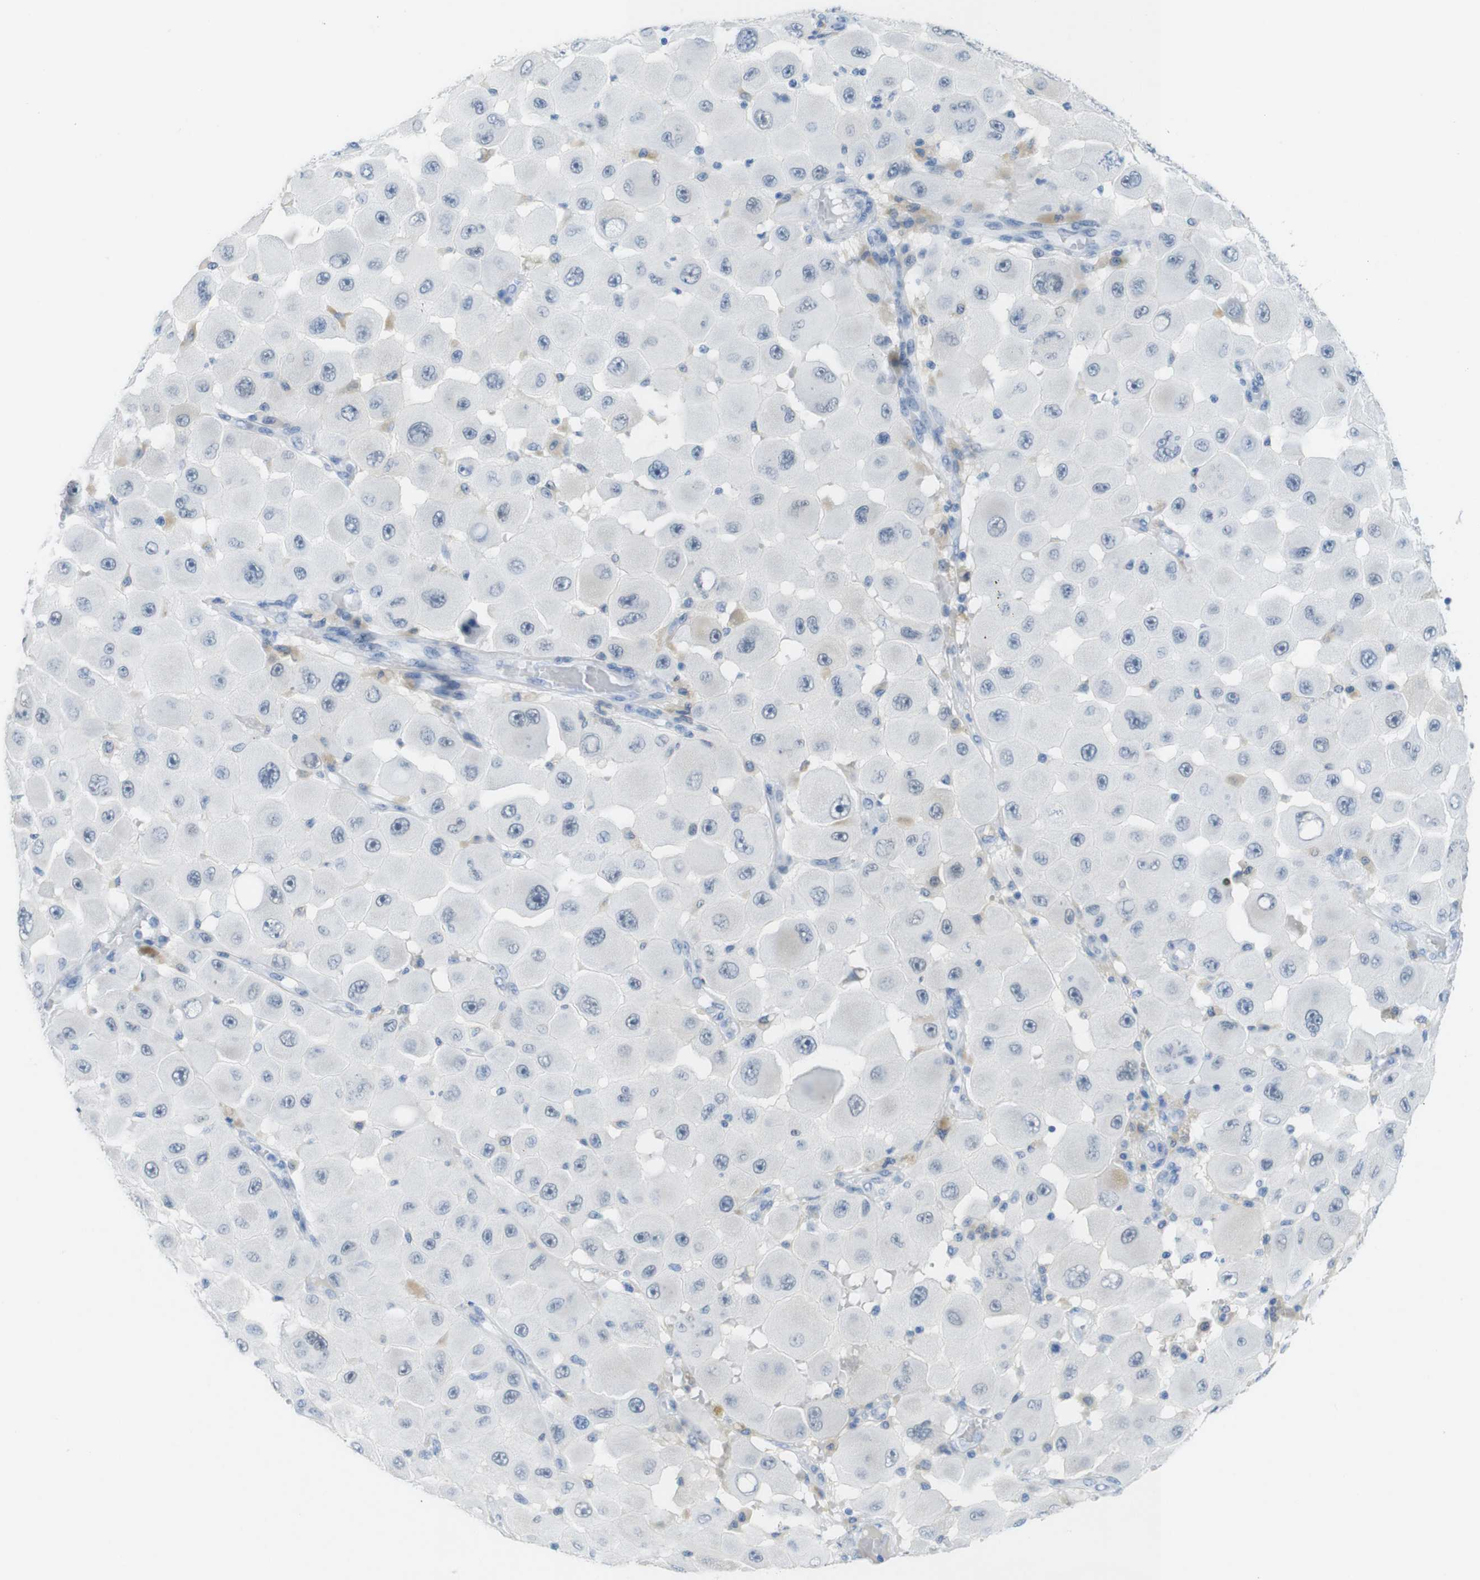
{"staining": {"intensity": "negative", "quantity": "none", "location": "none"}, "tissue": "melanoma", "cell_type": "Tumor cells", "image_type": "cancer", "snomed": [{"axis": "morphology", "description": "Malignant melanoma, NOS"}, {"axis": "topography", "description": "Skin"}], "caption": "Immunohistochemistry histopathology image of neoplastic tissue: human malignant melanoma stained with DAB (3,3'-diaminobenzidine) displays no significant protein positivity in tumor cells. (IHC, brightfield microscopy, high magnification).", "gene": "OPN1SW", "patient": {"sex": "female", "age": 81}}